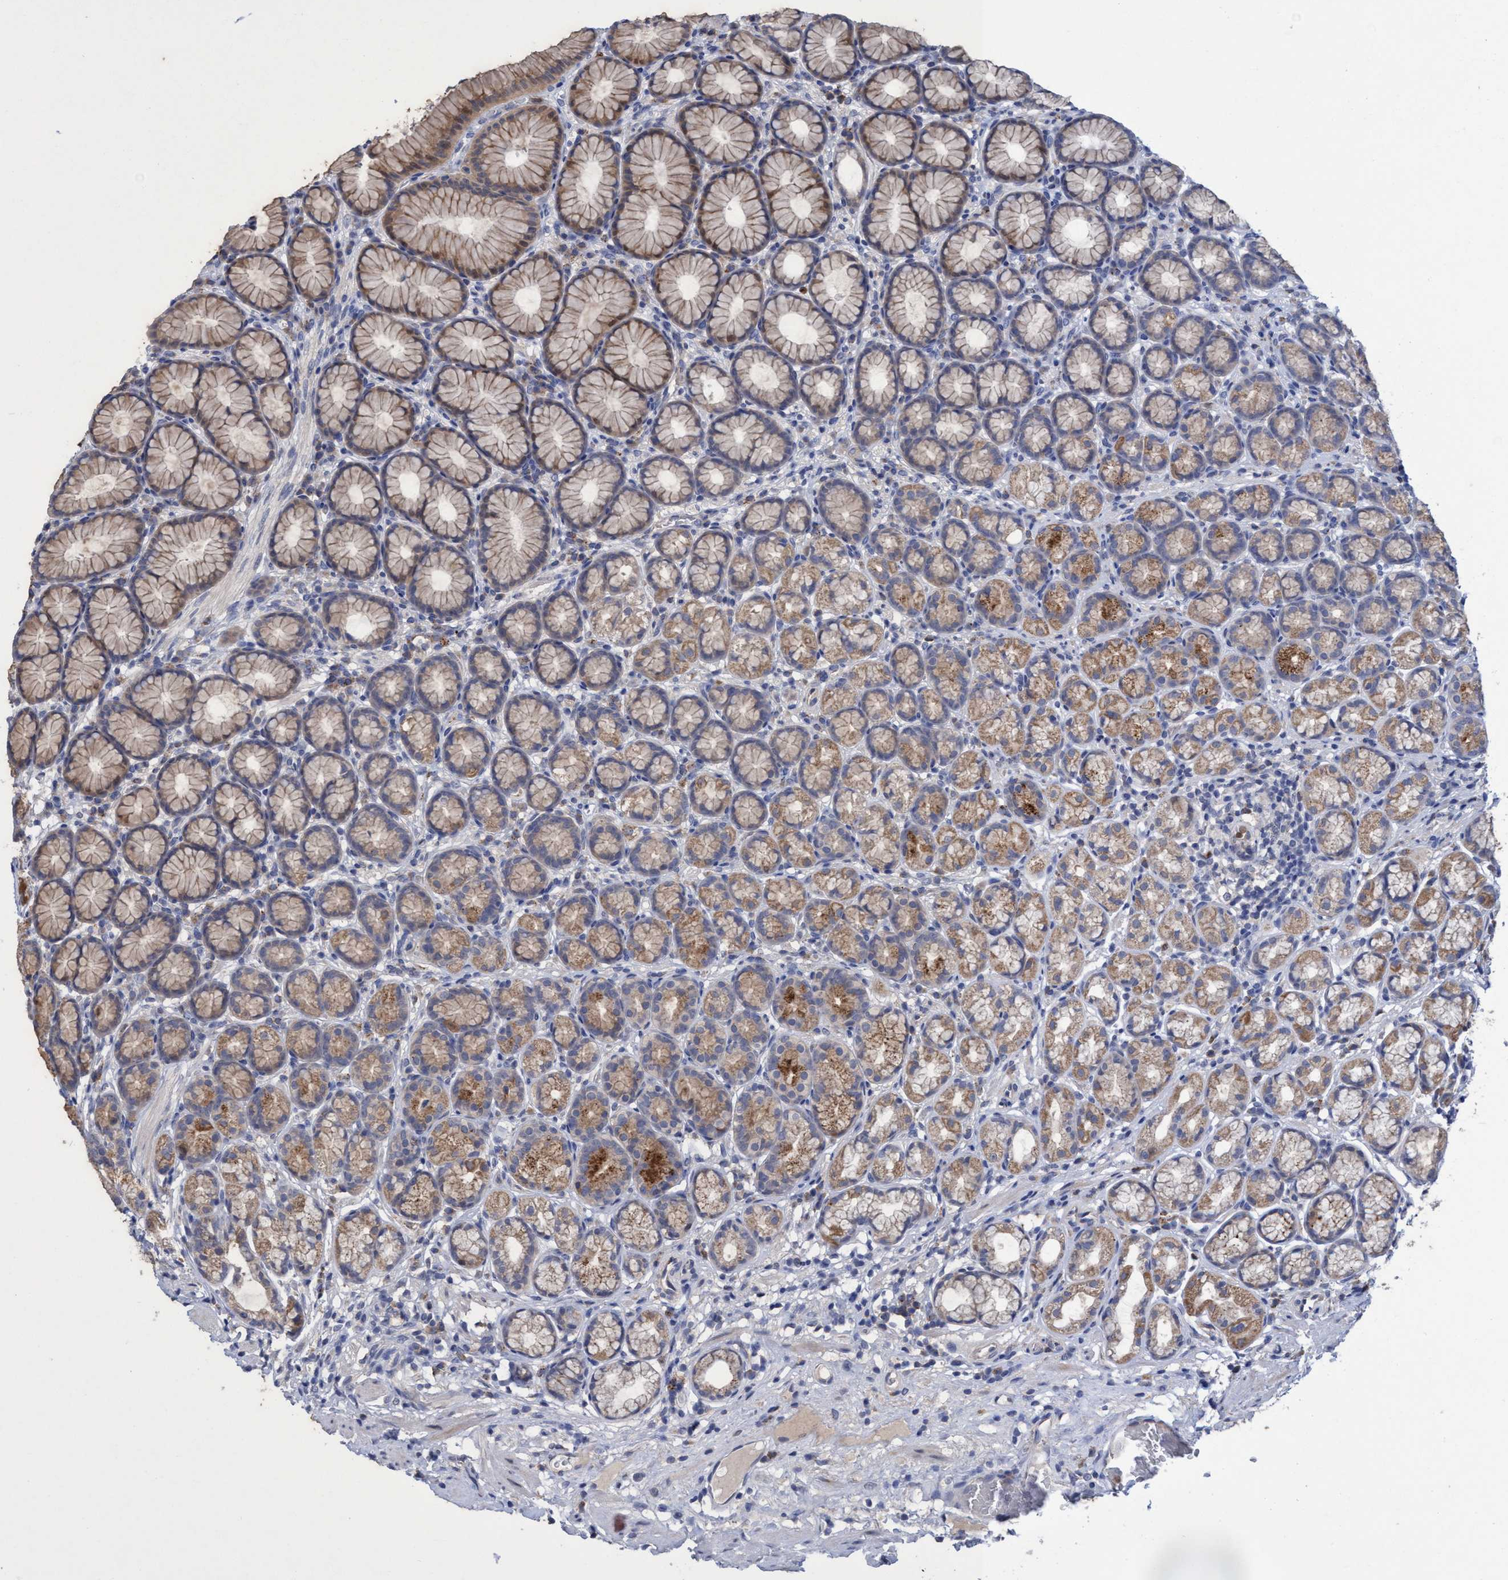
{"staining": {"intensity": "weak", "quantity": ">75%", "location": "cytoplasmic/membranous"}, "tissue": "stomach", "cell_type": "Glandular cells", "image_type": "normal", "snomed": [{"axis": "morphology", "description": "Normal tissue, NOS"}, {"axis": "topography", "description": "Stomach"}], "caption": "Glandular cells exhibit low levels of weak cytoplasmic/membranous staining in about >75% of cells in benign stomach.", "gene": "SEMA4D", "patient": {"sex": "male", "age": 42}}